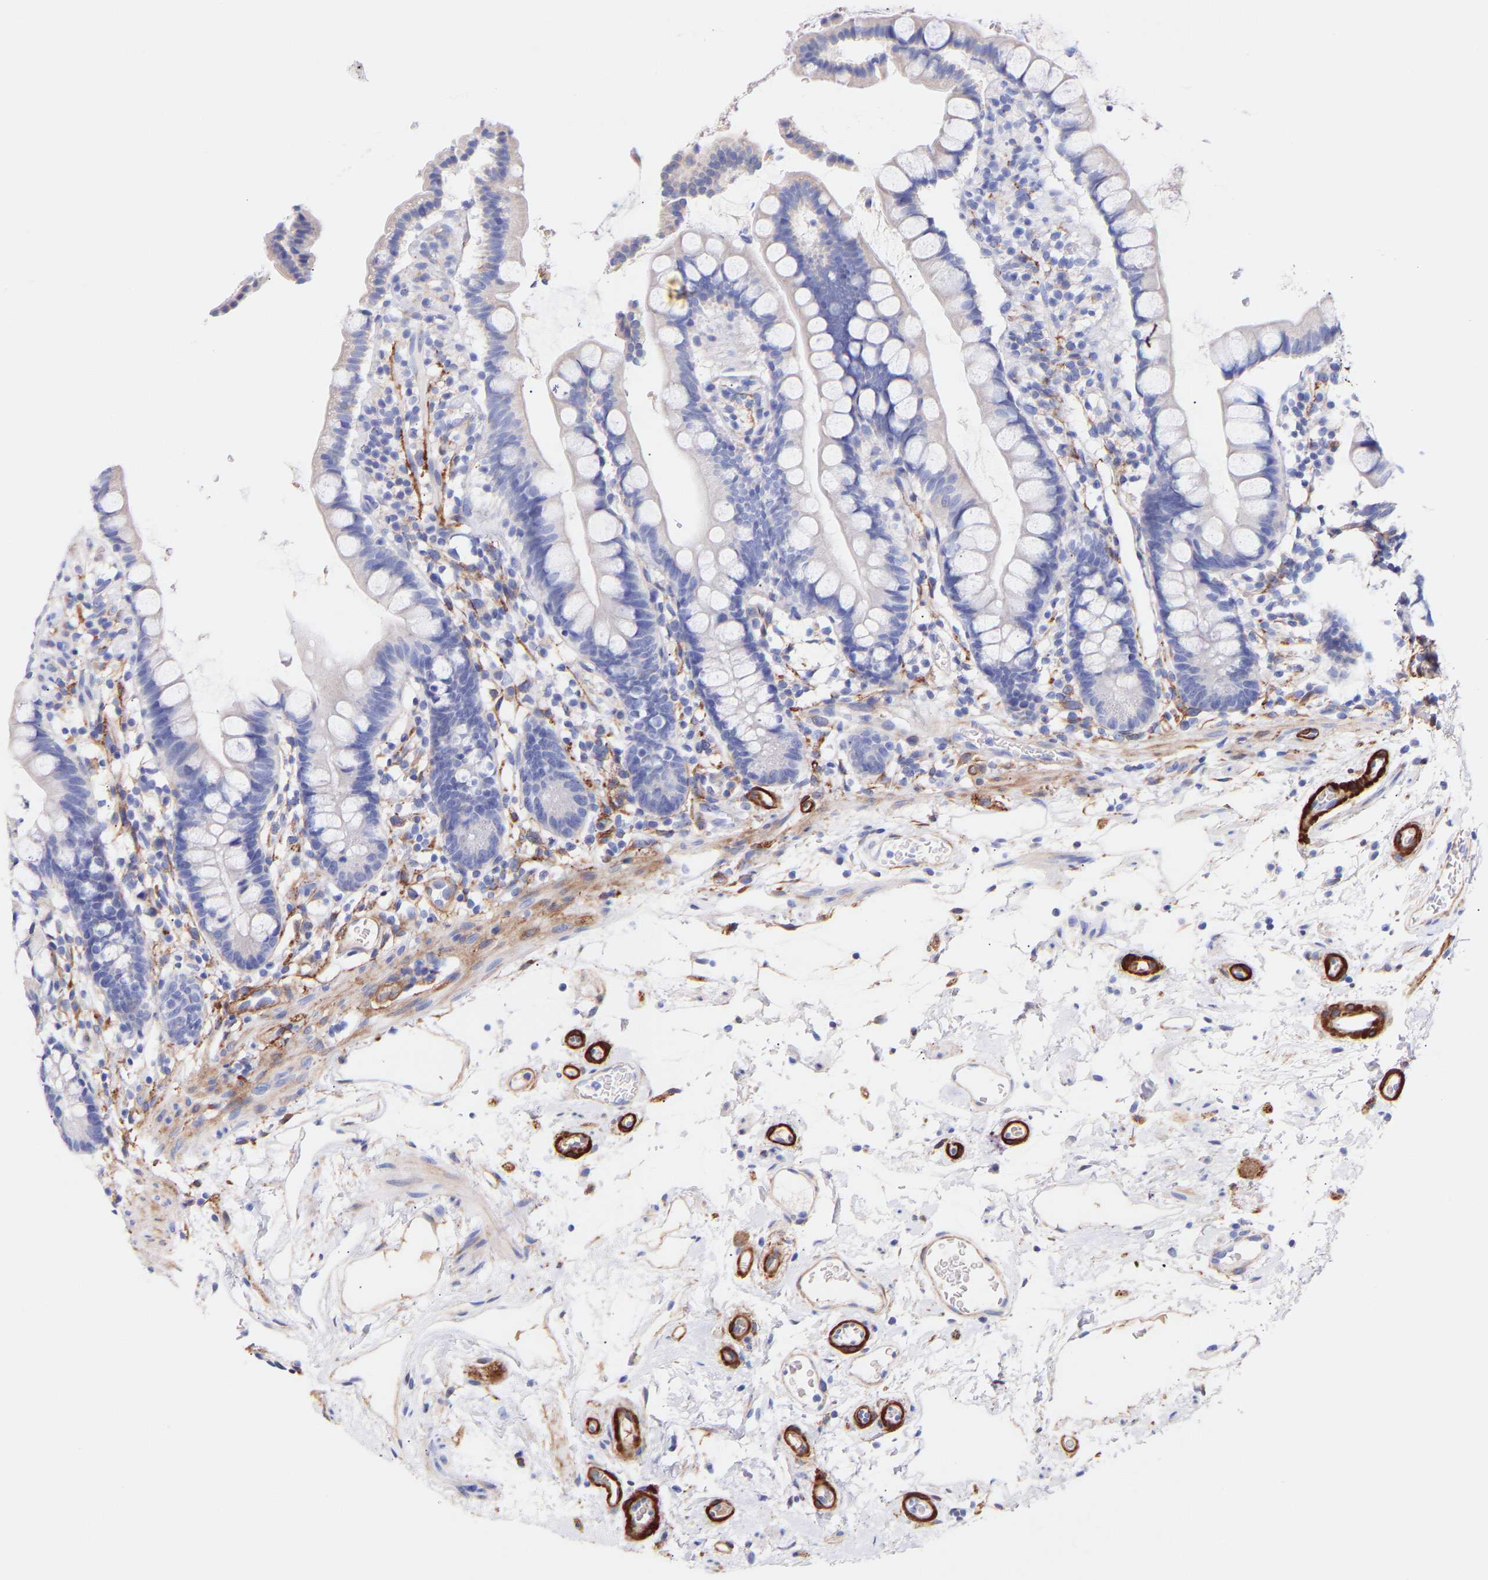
{"staining": {"intensity": "negative", "quantity": "none", "location": "none"}, "tissue": "small intestine", "cell_type": "Glandular cells", "image_type": "normal", "snomed": [{"axis": "morphology", "description": "Normal tissue, NOS"}, {"axis": "topography", "description": "Small intestine"}], "caption": "Immunohistochemistry (IHC) of benign human small intestine shows no staining in glandular cells.", "gene": "AMPH", "patient": {"sex": "female", "age": 84}}